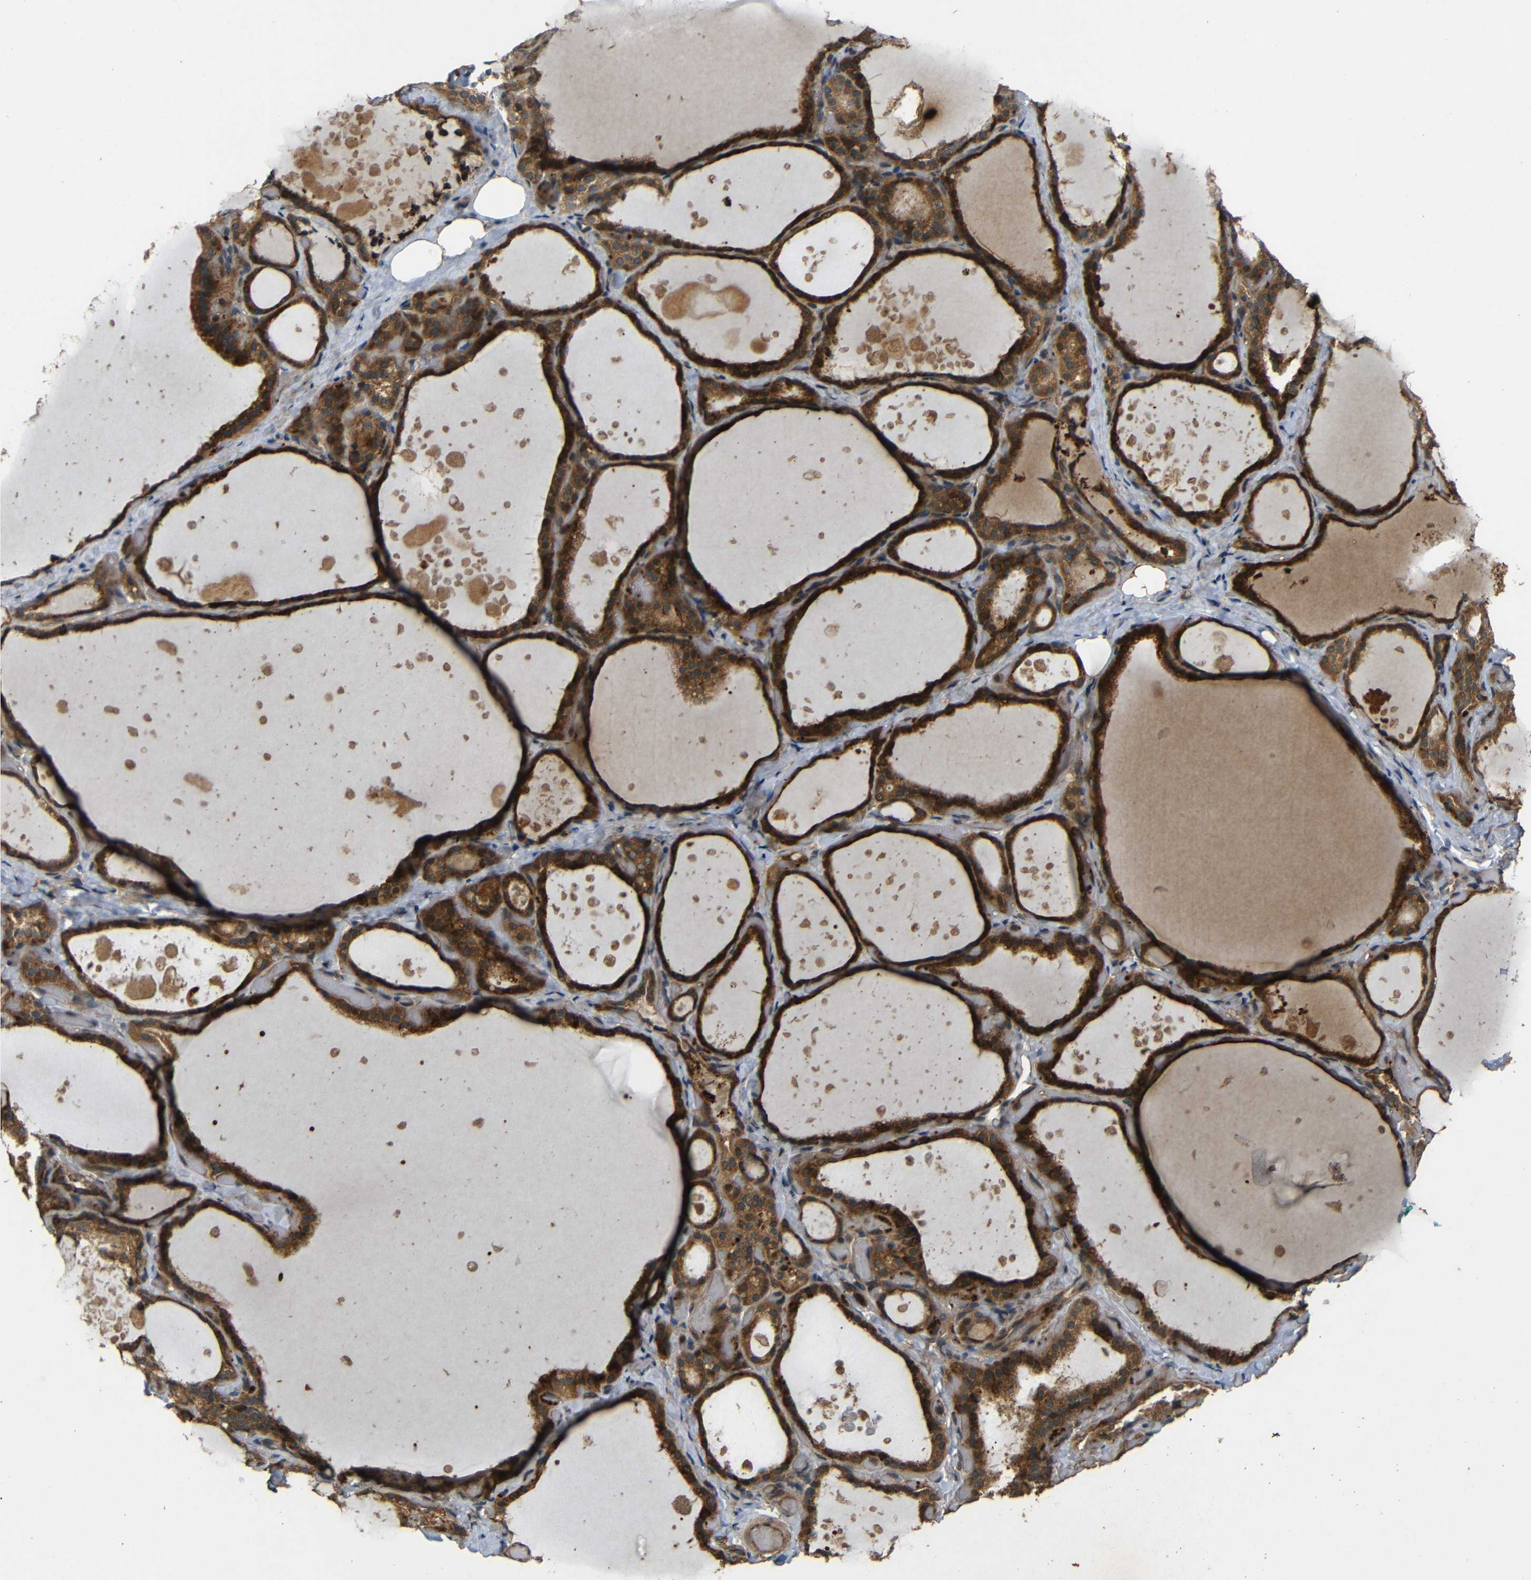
{"staining": {"intensity": "strong", "quantity": ">75%", "location": "cytoplasmic/membranous"}, "tissue": "thyroid gland", "cell_type": "Glandular cells", "image_type": "normal", "snomed": [{"axis": "morphology", "description": "Normal tissue, NOS"}, {"axis": "topography", "description": "Thyroid gland"}], "caption": "Immunohistochemistry (IHC) staining of normal thyroid gland, which displays high levels of strong cytoplasmic/membranous expression in approximately >75% of glandular cells indicating strong cytoplasmic/membranous protein staining. The staining was performed using DAB (brown) for protein detection and nuclei were counterstained in hematoxylin (blue).", "gene": "EPHB2", "patient": {"sex": "female", "age": 44}}